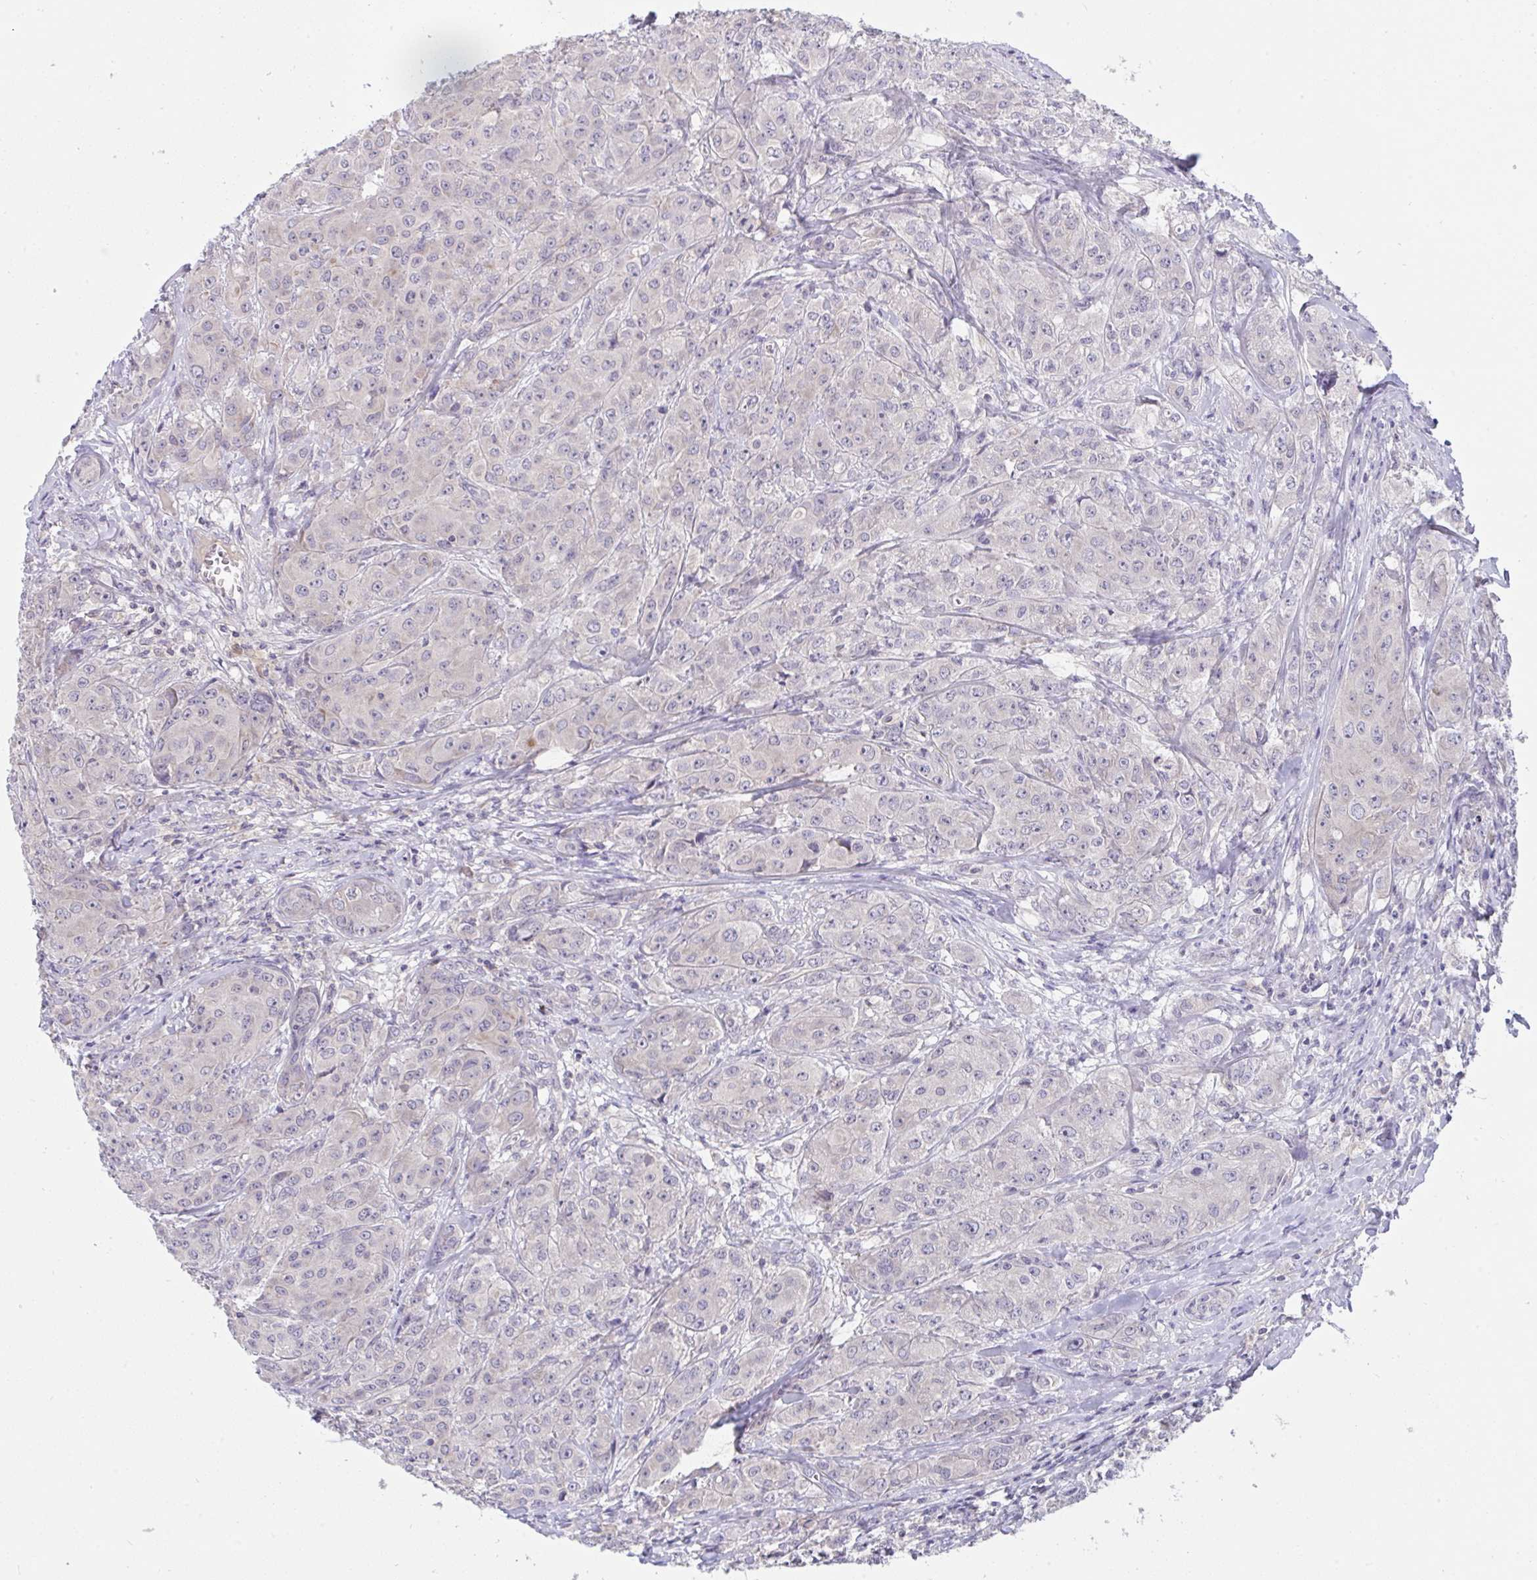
{"staining": {"intensity": "negative", "quantity": "none", "location": "none"}, "tissue": "breast cancer", "cell_type": "Tumor cells", "image_type": "cancer", "snomed": [{"axis": "morphology", "description": "Normal tissue, NOS"}, {"axis": "morphology", "description": "Duct carcinoma"}, {"axis": "topography", "description": "Breast"}], "caption": "This is an IHC photomicrograph of human breast cancer. There is no expression in tumor cells.", "gene": "TMEM41A", "patient": {"sex": "female", "age": 43}}